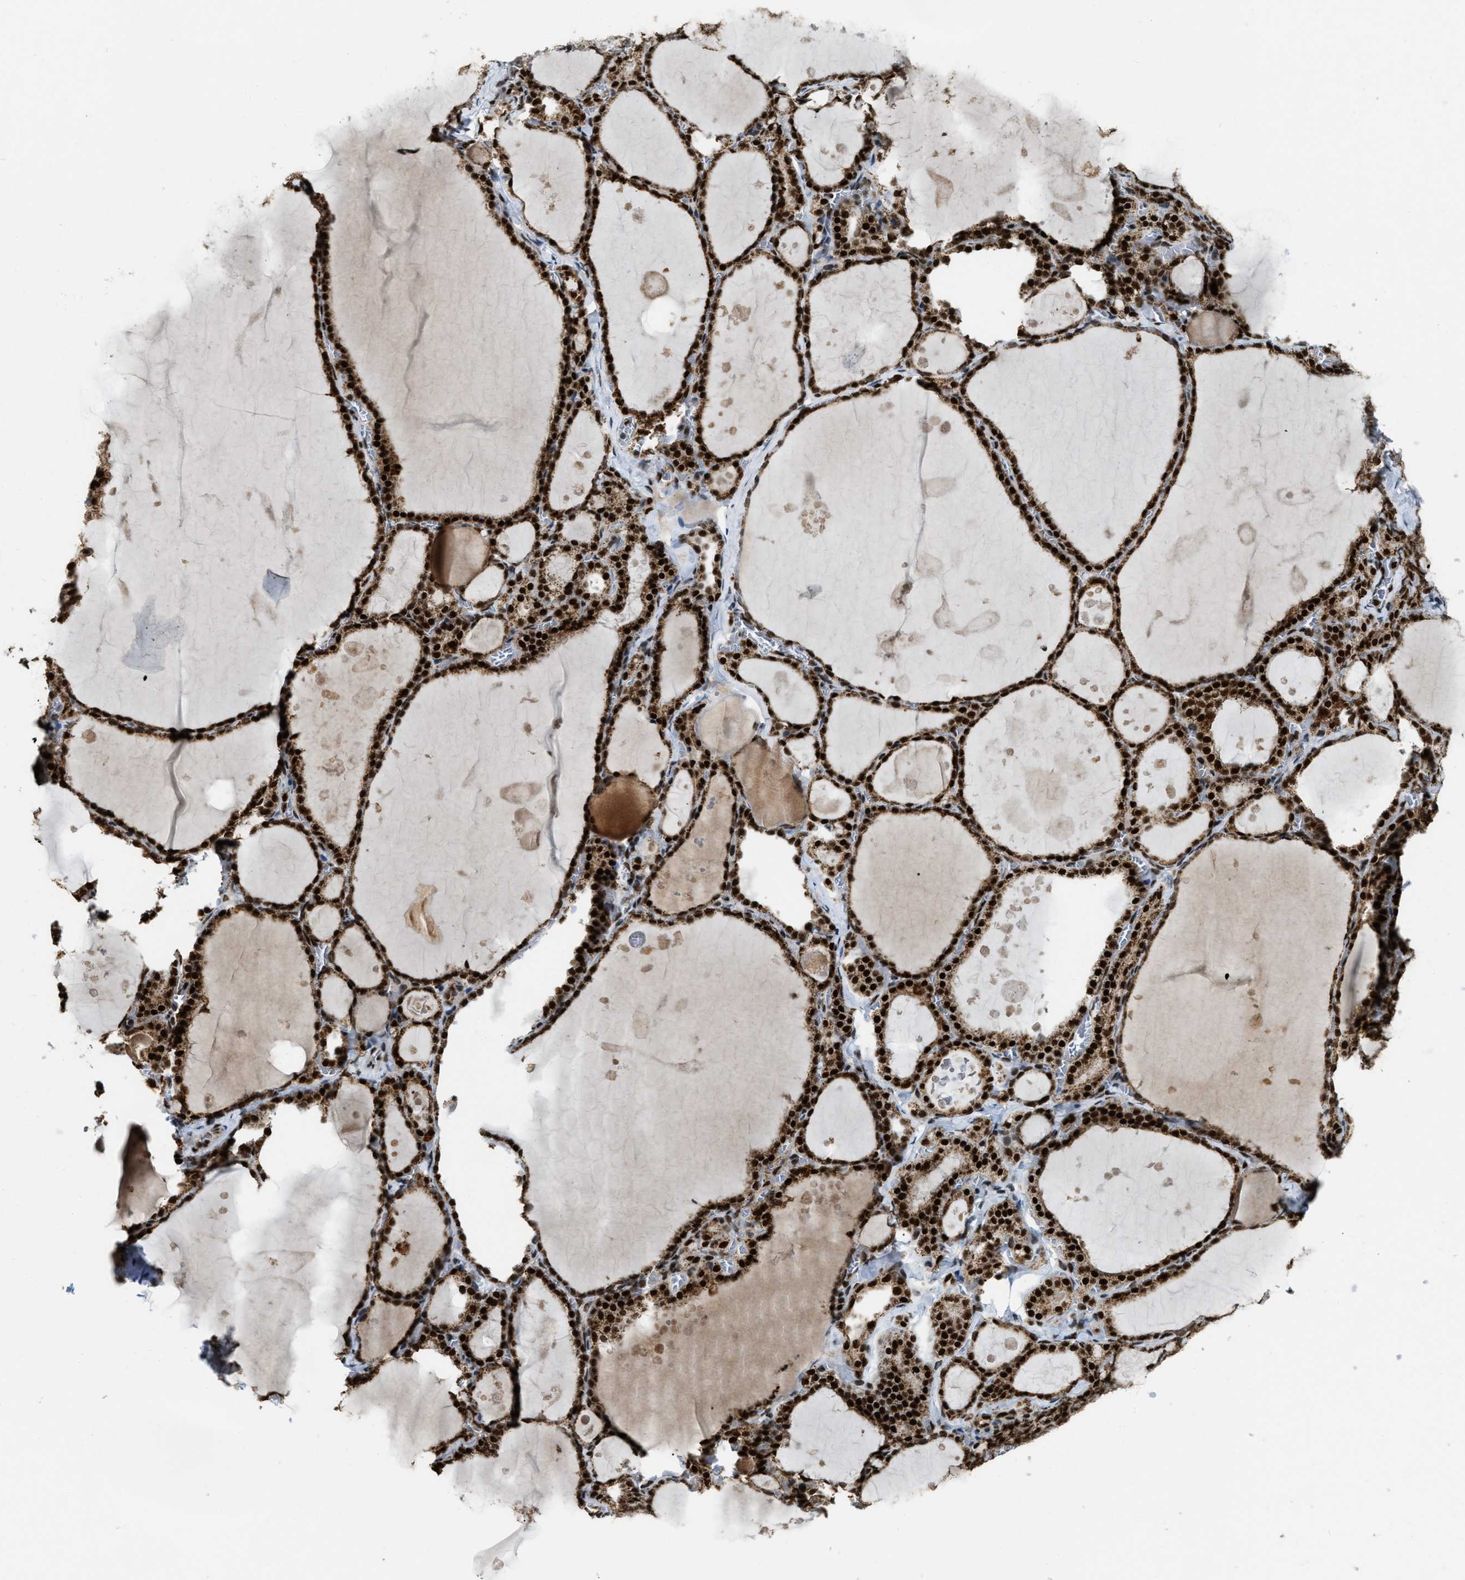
{"staining": {"intensity": "strong", "quantity": ">75%", "location": "cytoplasmic/membranous,nuclear"}, "tissue": "thyroid gland", "cell_type": "Glandular cells", "image_type": "normal", "snomed": [{"axis": "morphology", "description": "Normal tissue, NOS"}, {"axis": "topography", "description": "Thyroid gland"}], "caption": "Unremarkable thyroid gland was stained to show a protein in brown. There is high levels of strong cytoplasmic/membranous,nuclear staining in approximately >75% of glandular cells.", "gene": "NUMA1", "patient": {"sex": "male", "age": 56}}